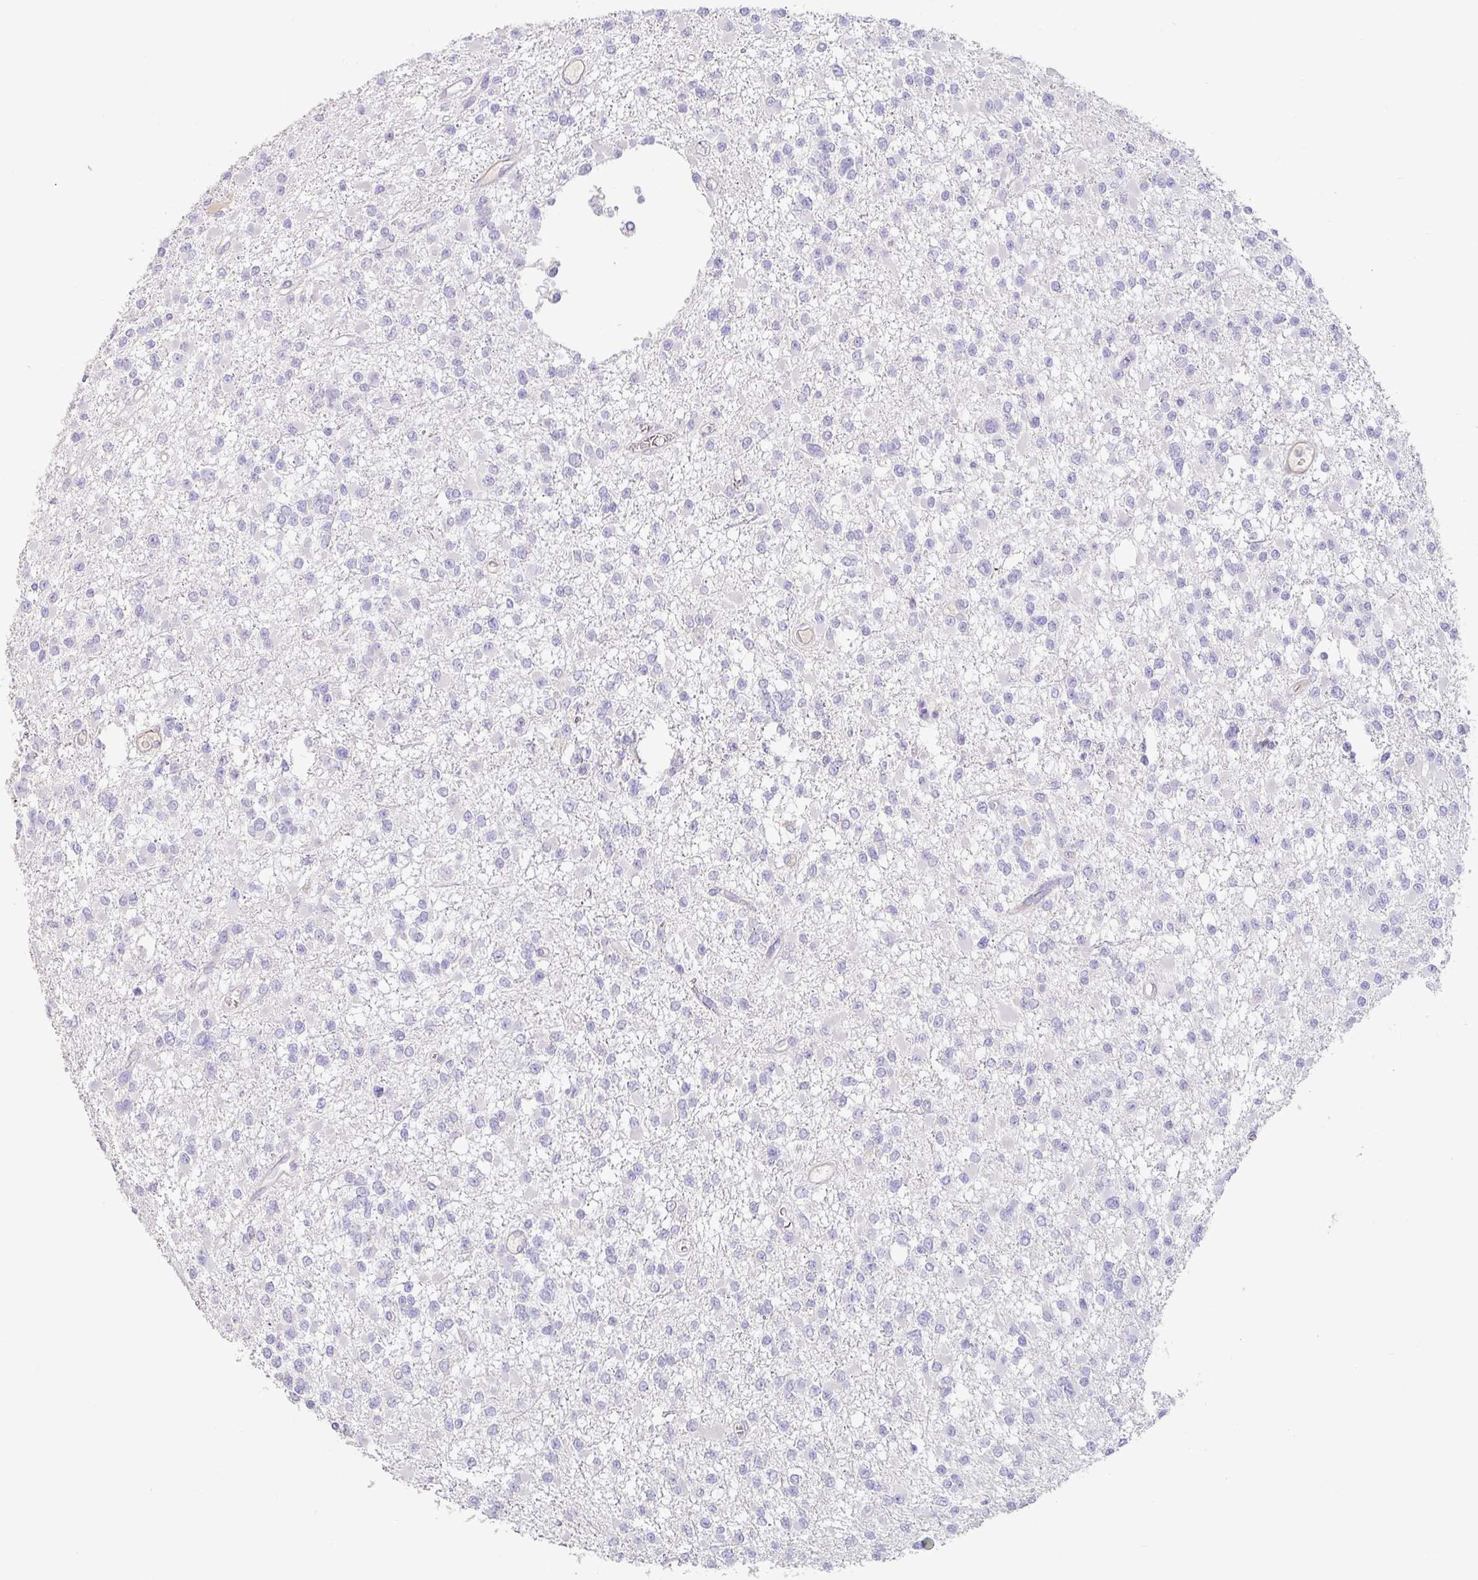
{"staining": {"intensity": "negative", "quantity": "none", "location": "none"}, "tissue": "glioma", "cell_type": "Tumor cells", "image_type": "cancer", "snomed": [{"axis": "morphology", "description": "Glioma, malignant, Low grade"}, {"axis": "topography", "description": "Brain"}], "caption": "Histopathology image shows no protein expression in tumor cells of malignant glioma (low-grade) tissue.", "gene": "PYGM", "patient": {"sex": "female", "age": 22}}